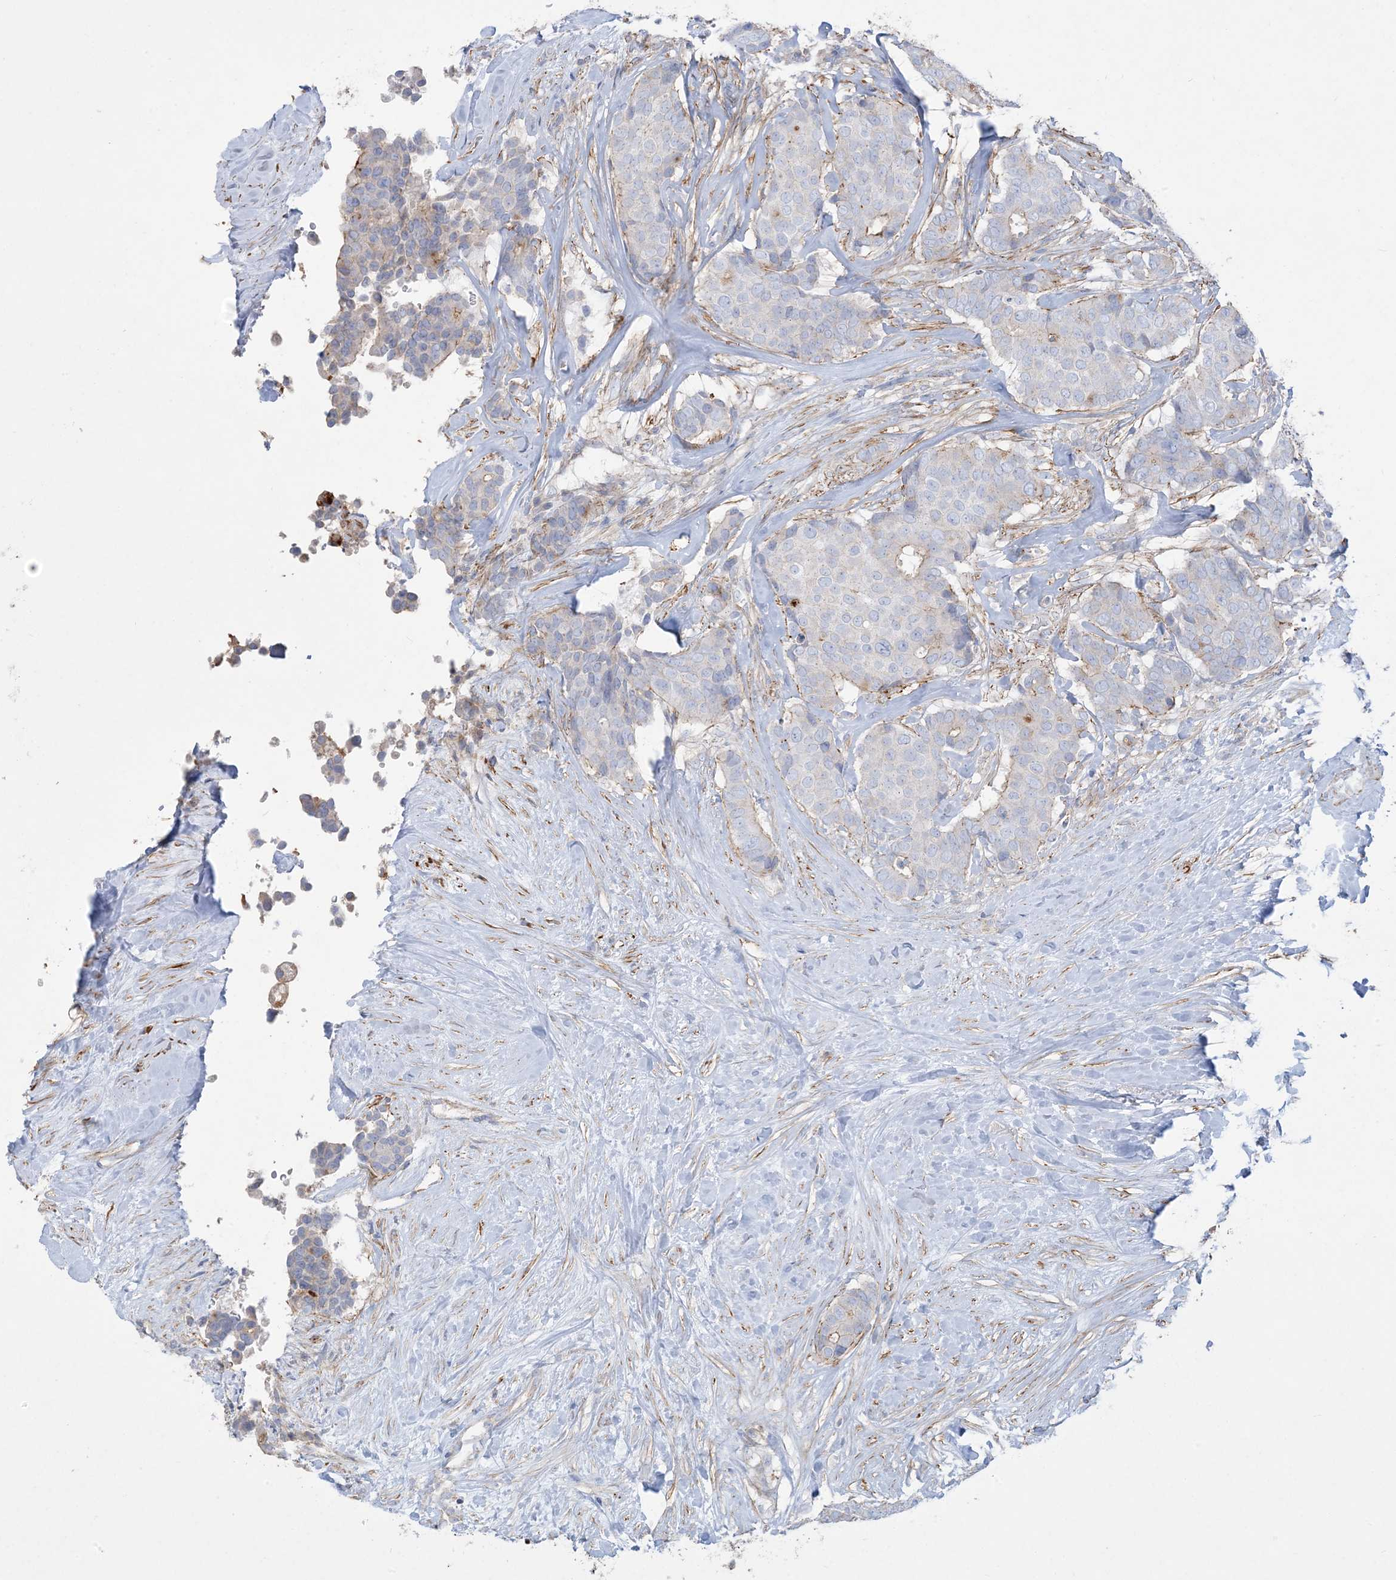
{"staining": {"intensity": "negative", "quantity": "none", "location": "none"}, "tissue": "breast cancer", "cell_type": "Tumor cells", "image_type": "cancer", "snomed": [{"axis": "morphology", "description": "Duct carcinoma"}, {"axis": "topography", "description": "Breast"}], "caption": "The immunohistochemistry photomicrograph has no significant staining in tumor cells of breast cancer (invasive ductal carcinoma) tissue. (Brightfield microscopy of DAB IHC at high magnification).", "gene": "GTF3C2", "patient": {"sex": "female", "age": 75}}